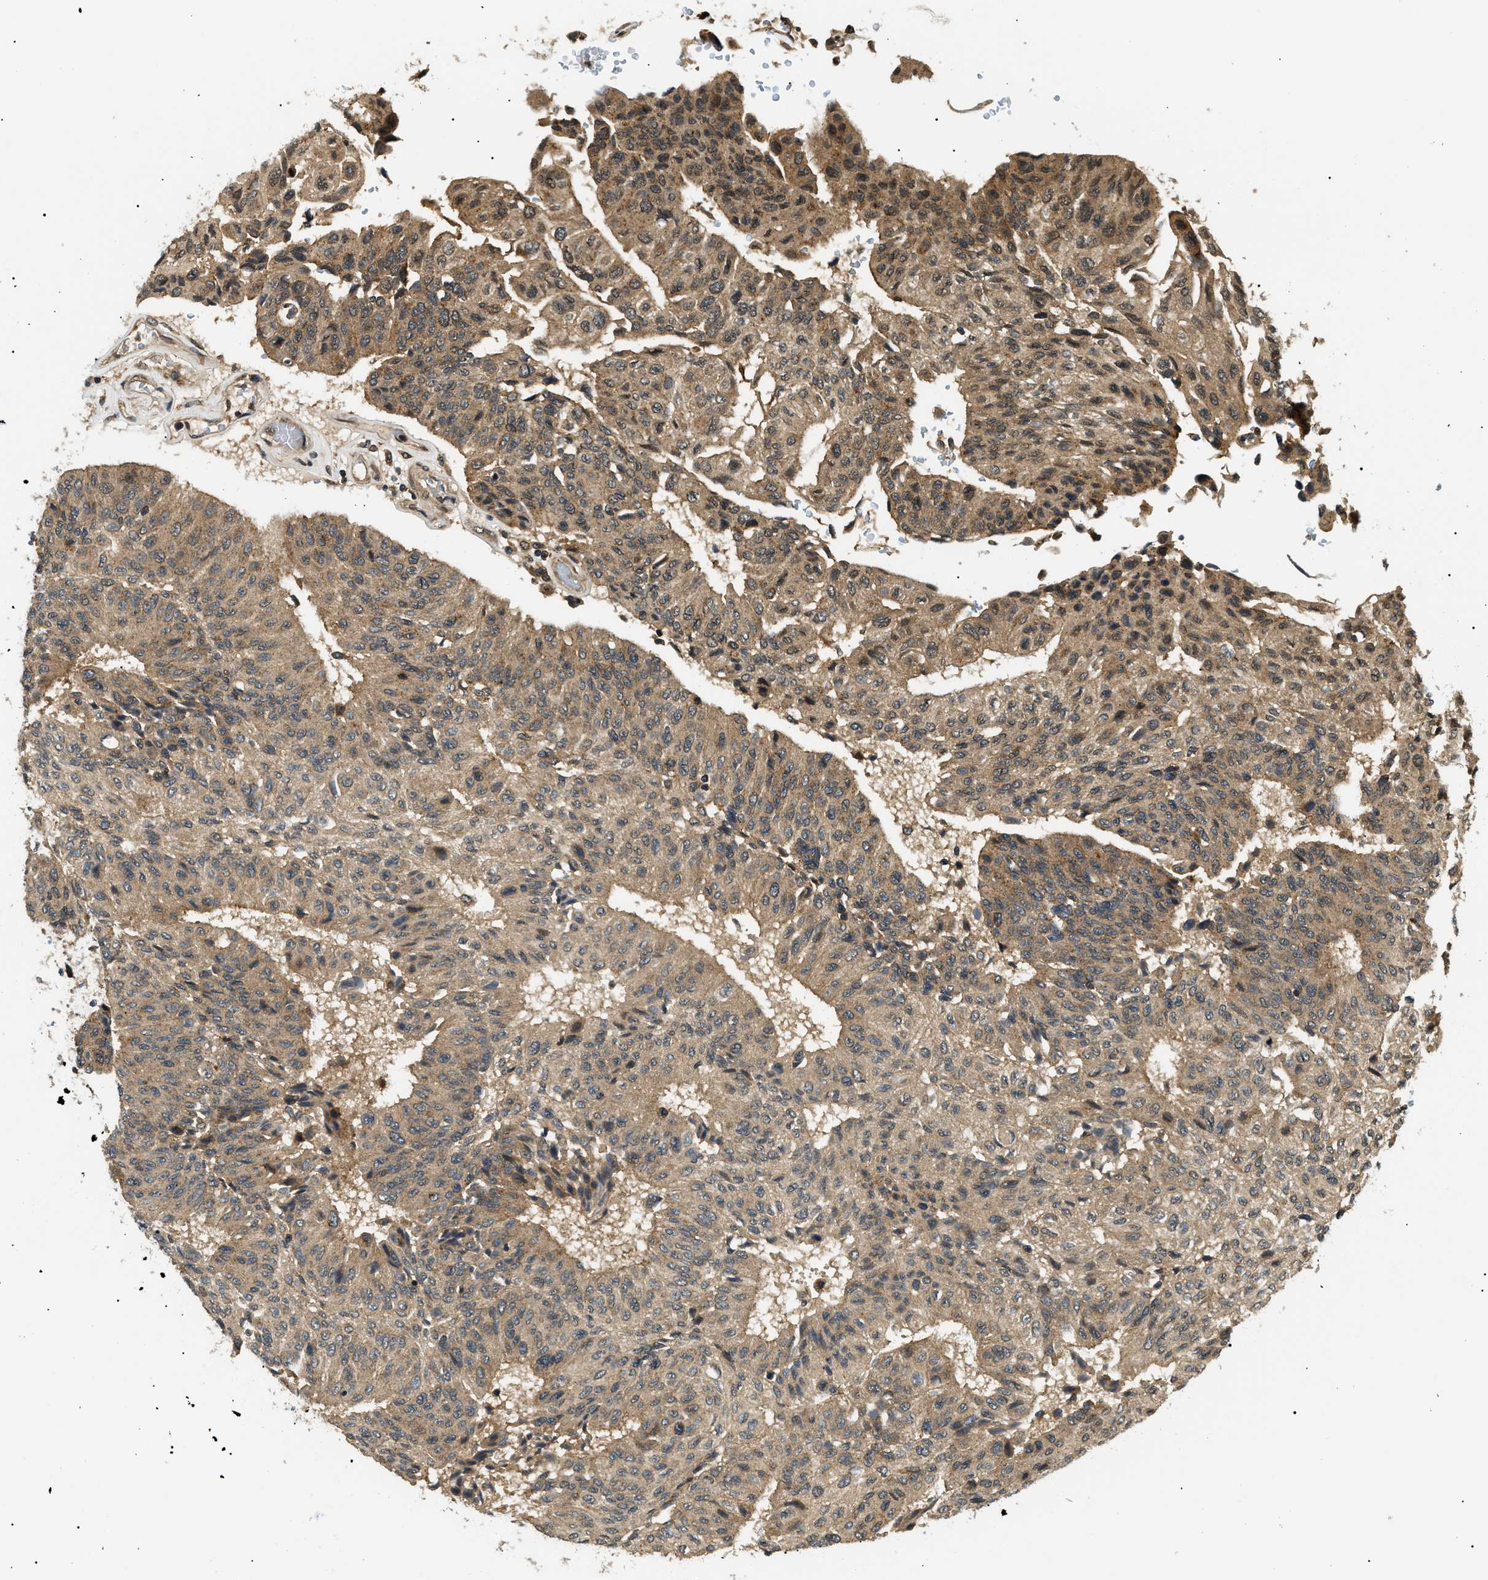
{"staining": {"intensity": "weak", "quantity": ">75%", "location": "cytoplasmic/membranous"}, "tissue": "urothelial cancer", "cell_type": "Tumor cells", "image_type": "cancer", "snomed": [{"axis": "morphology", "description": "Urothelial carcinoma, High grade"}, {"axis": "topography", "description": "Urinary bladder"}], "caption": "Immunohistochemistry of human urothelial cancer demonstrates low levels of weak cytoplasmic/membranous positivity in approximately >75% of tumor cells.", "gene": "ATP6AP1", "patient": {"sex": "male", "age": 66}}